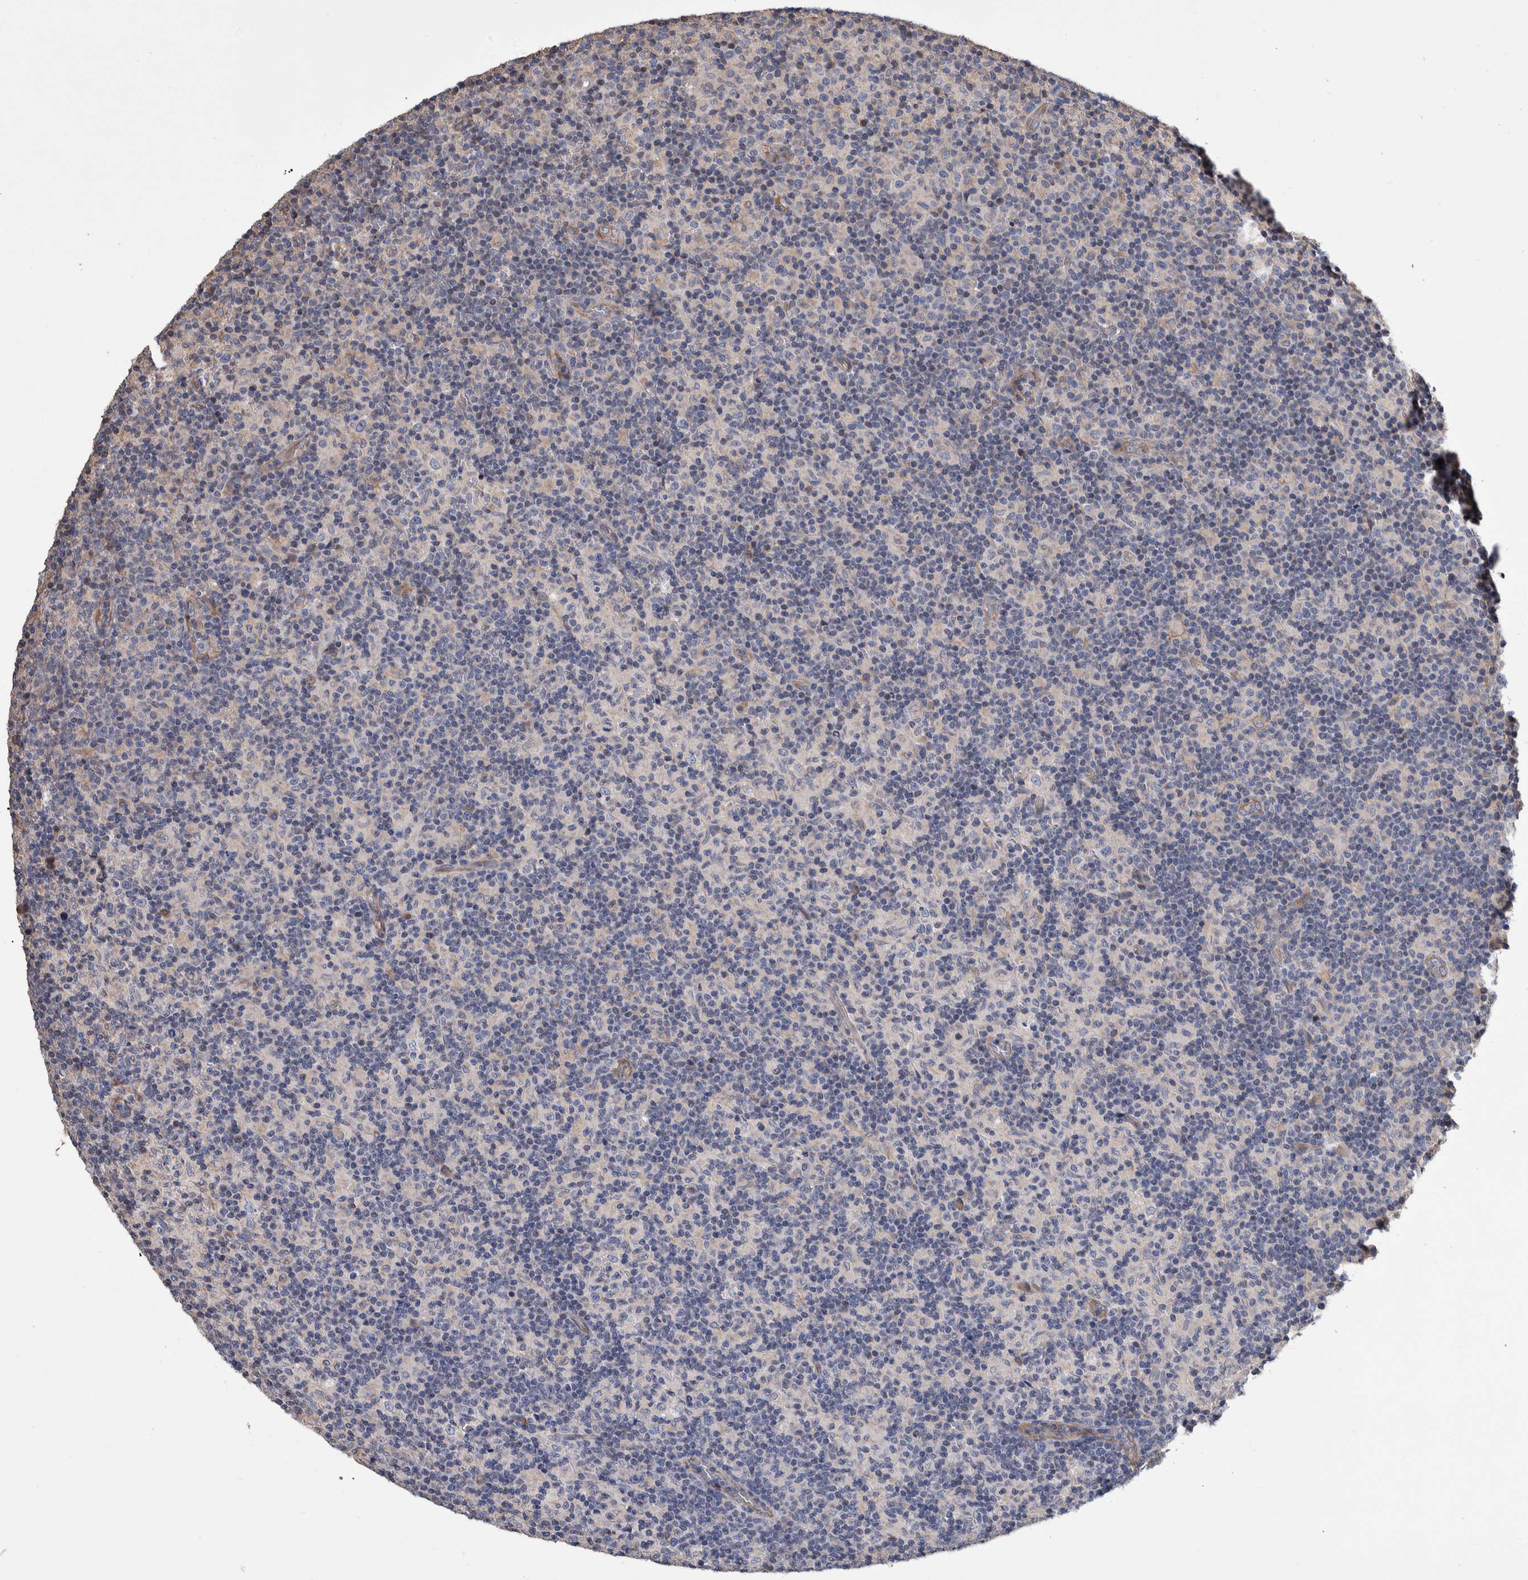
{"staining": {"intensity": "negative", "quantity": "none", "location": "none"}, "tissue": "lymph node", "cell_type": "Germinal center cells", "image_type": "normal", "snomed": [{"axis": "morphology", "description": "Normal tissue, NOS"}, {"axis": "morphology", "description": "Inflammation, NOS"}, {"axis": "topography", "description": "Lymph node"}], "caption": "This micrograph is of benign lymph node stained with IHC to label a protein in brown with the nuclei are counter-stained blue. There is no positivity in germinal center cells. The staining is performed using DAB (3,3'-diaminobenzidine) brown chromogen with nuclei counter-stained in using hematoxylin.", "gene": "SLC45A4", "patient": {"sex": "male", "age": 55}}